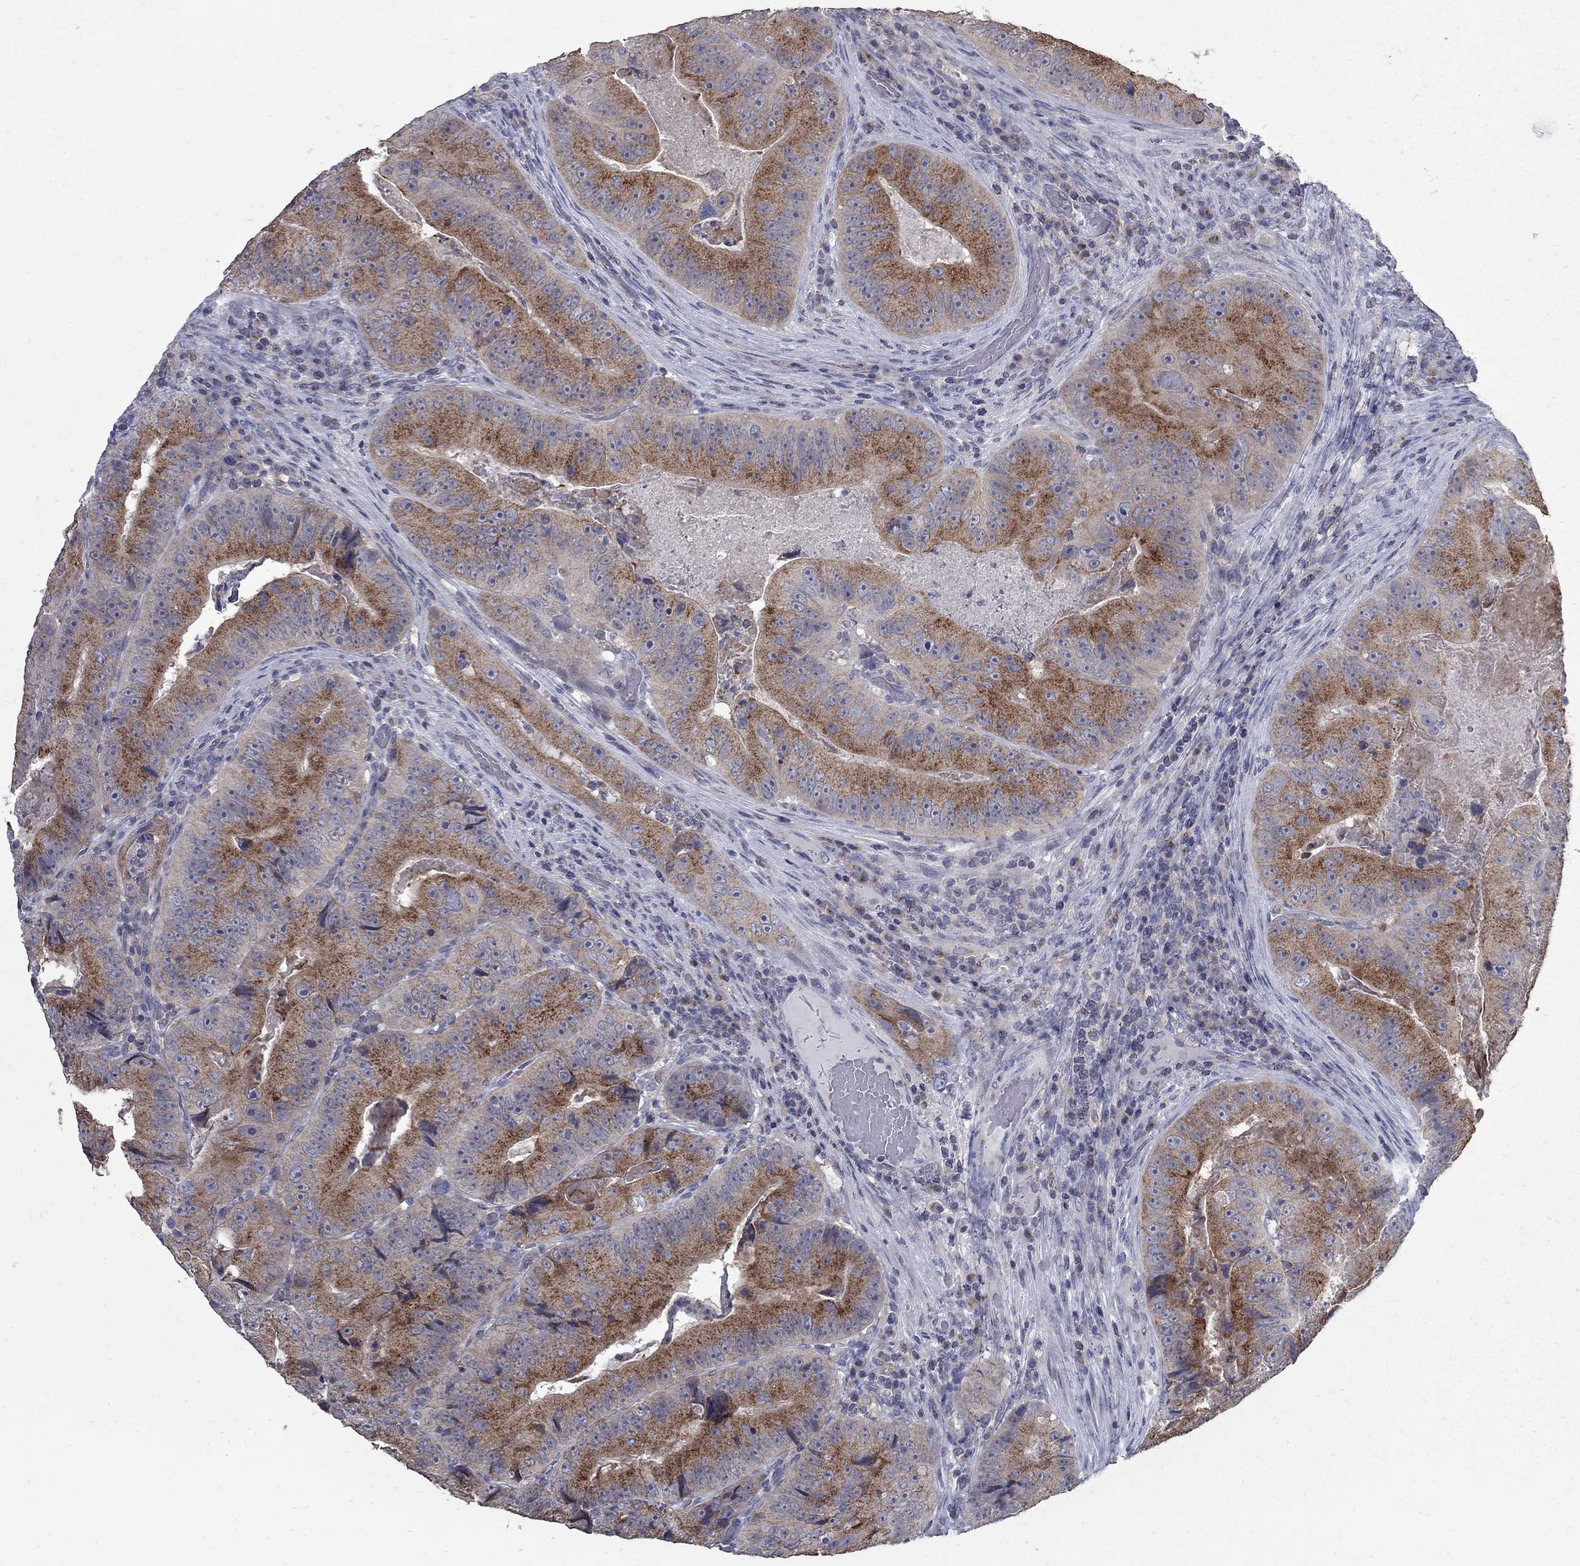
{"staining": {"intensity": "strong", "quantity": ">75%", "location": "cytoplasmic/membranous"}, "tissue": "colorectal cancer", "cell_type": "Tumor cells", "image_type": "cancer", "snomed": [{"axis": "morphology", "description": "Adenocarcinoma, NOS"}, {"axis": "topography", "description": "Colon"}], "caption": "Immunohistochemical staining of colorectal cancer demonstrates strong cytoplasmic/membranous protein positivity in about >75% of tumor cells.", "gene": "KIAA0319L", "patient": {"sex": "female", "age": 86}}